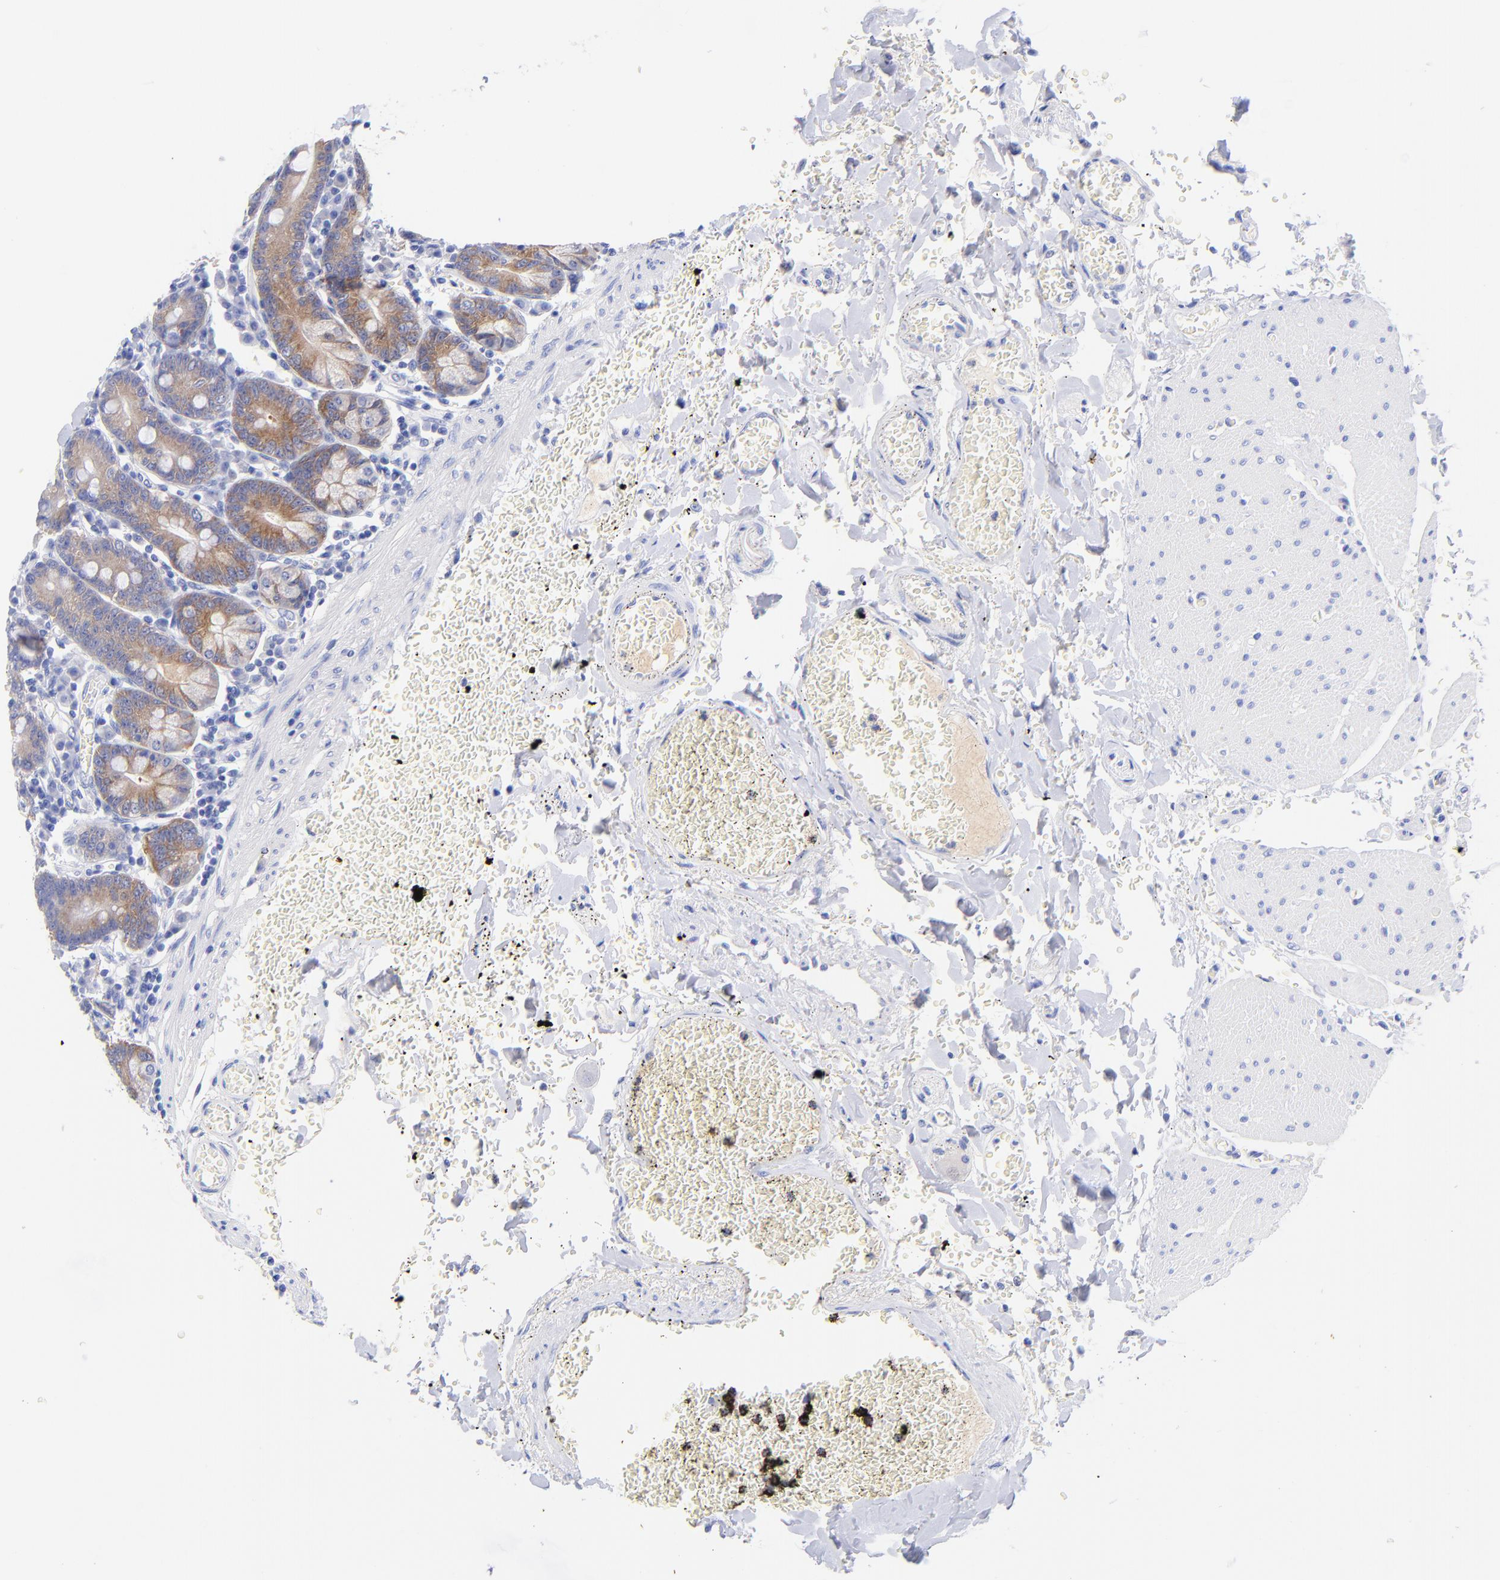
{"staining": {"intensity": "moderate", "quantity": "25%-75%", "location": "cytoplasmic/membranous"}, "tissue": "small intestine", "cell_type": "Glandular cells", "image_type": "normal", "snomed": [{"axis": "morphology", "description": "Normal tissue, NOS"}, {"axis": "topography", "description": "Small intestine"}], "caption": "DAB immunohistochemical staining of unremarkable human small intestine exhibits moderate cytoplasmic/membranous protein staining in approximately 25%-75% of glandular cells. The staining was performed using DAB to visualize the protein expression in brown, while the nuclei were stained in blue with hematoxylin (Magnification: 20x).", "gene": "GPHN", "patient": {"sex": "male", "age": 71}}